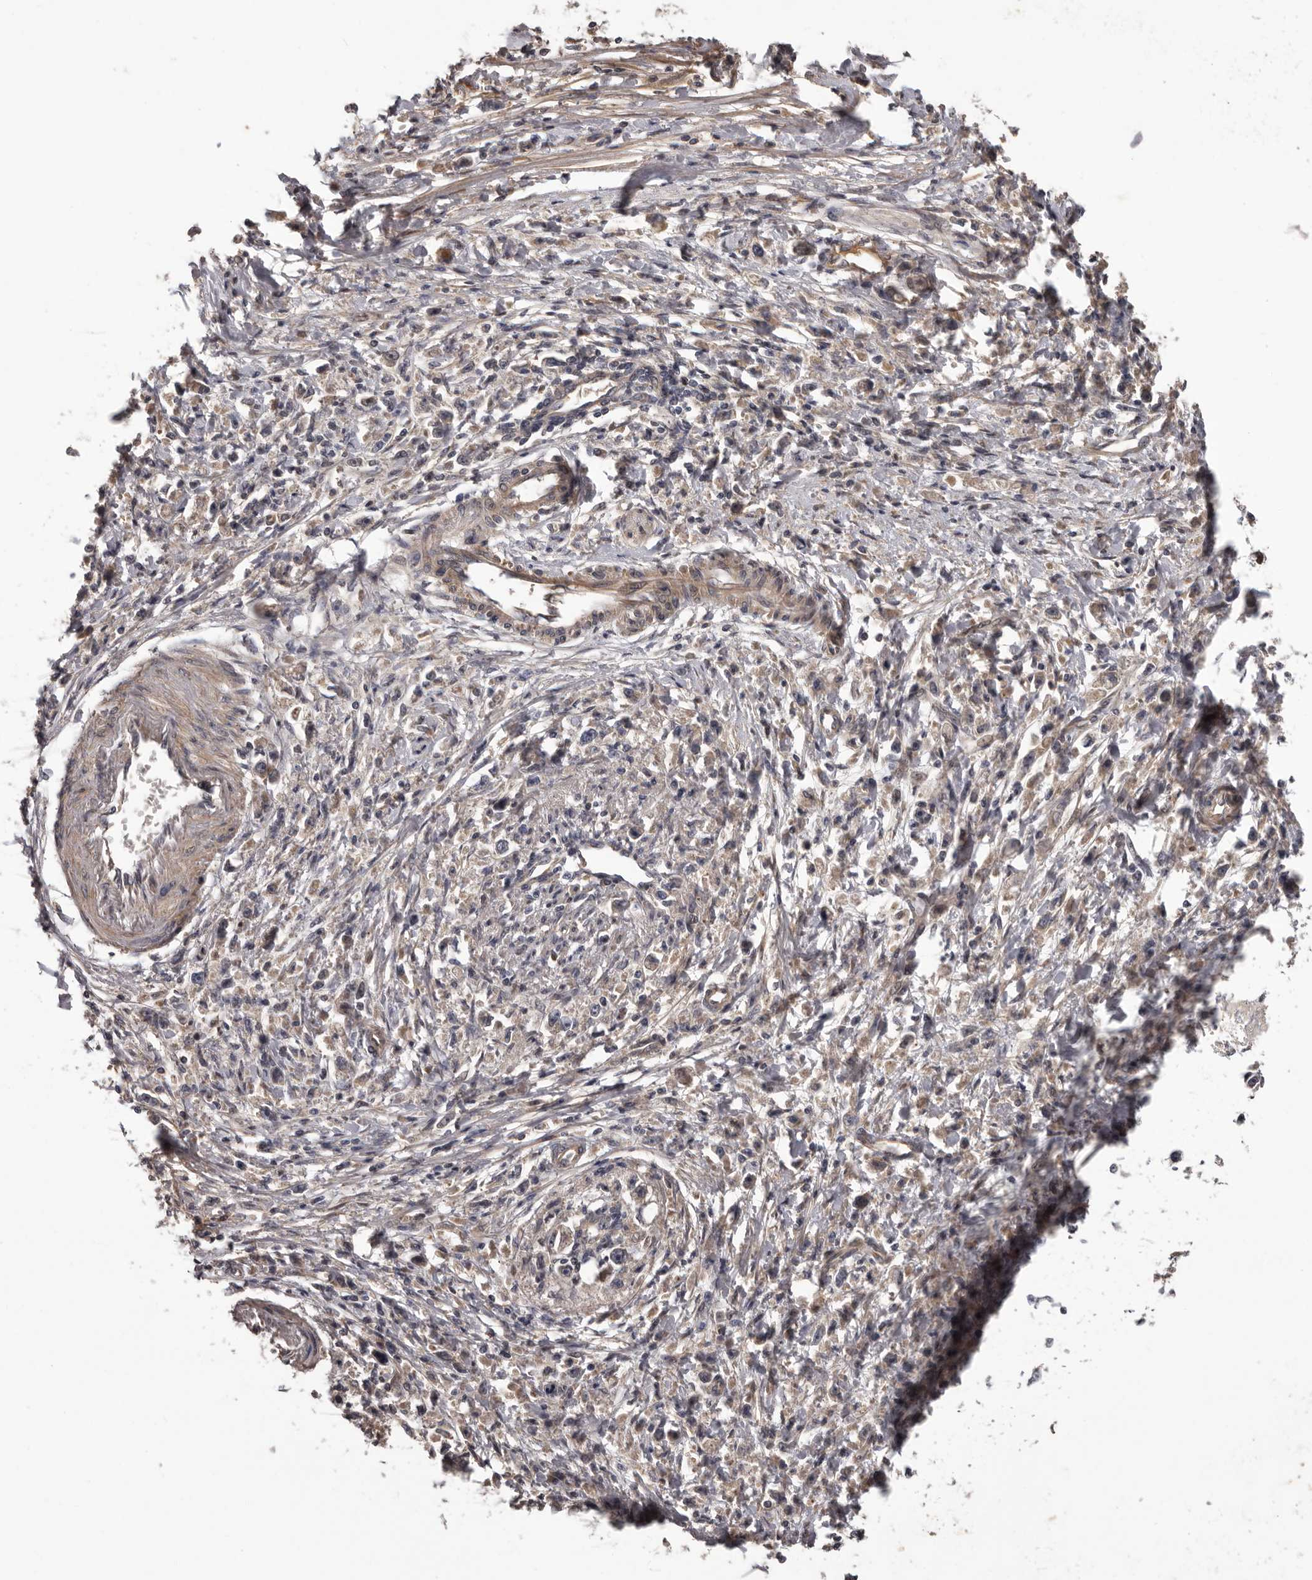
{"staining": {"intensity": "weak", "quantity": "<25%", "location": "cytoplasmic/membranous"}, "tissue": "stomach cancer", "cell_type": "Tumor cells", "image_type": "cancer", "snomed": [{"axis": "morphology", "description": "Adenocarcinoma, NOS"}, {"axis": "topography", "description": "Stomach"}], "caption": "This is an immunohistochemistry (IHC) micrograph of adenocarcinoma (stomach). There is no staining in tumor cells.", "gene": "PRKD1", "patient": {"sex": "female", "age": 59}}